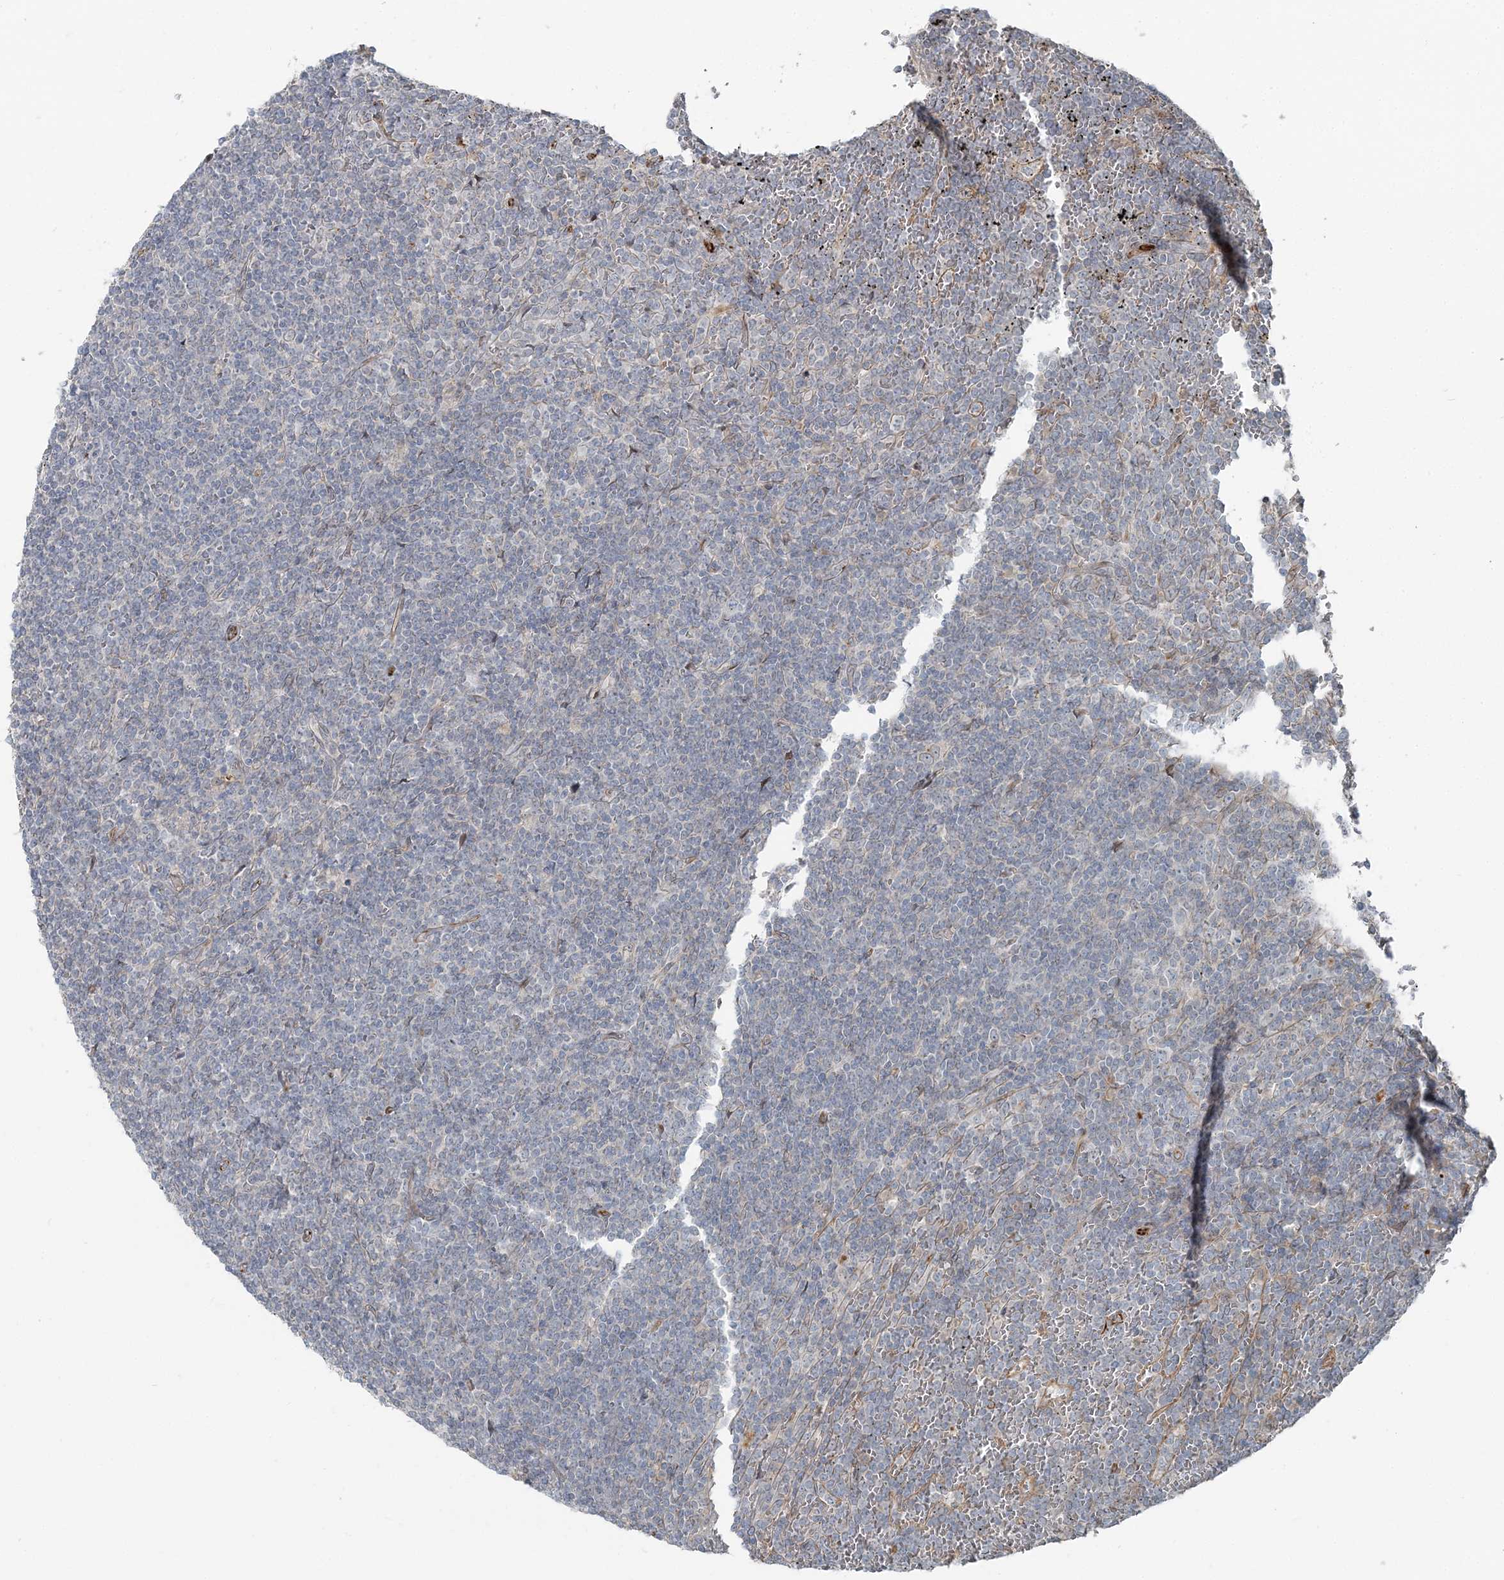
{"staining": {"intensity": "negative", "quantity": "none", "location": "none"}, "tissue": "lymphoma", "cell_type": "Tumor cells", "image_type": "cancer", "snomed": [{"axis": "morphology", "description": "Malignant lymphoma, non-Hodgkin's type, Low grade"}, {"axis": "topography", "description": "Spleen"}], "caption": "DAB (3,3'-diaminobenzidine) immunohistochemical staining of human low-grade malignant lymphoma, non-Hodgkin's type shows no significant staining in tumor cells. The staining was performed using DAB (3,3'-diaminobenzidine) to visualize the protein expression in brown, while the nuclei were stained in blue with hematoxylin (Magnification: 20x).", "gene": "FBXL17", "patient": {"sex": "female", "age": 19}}